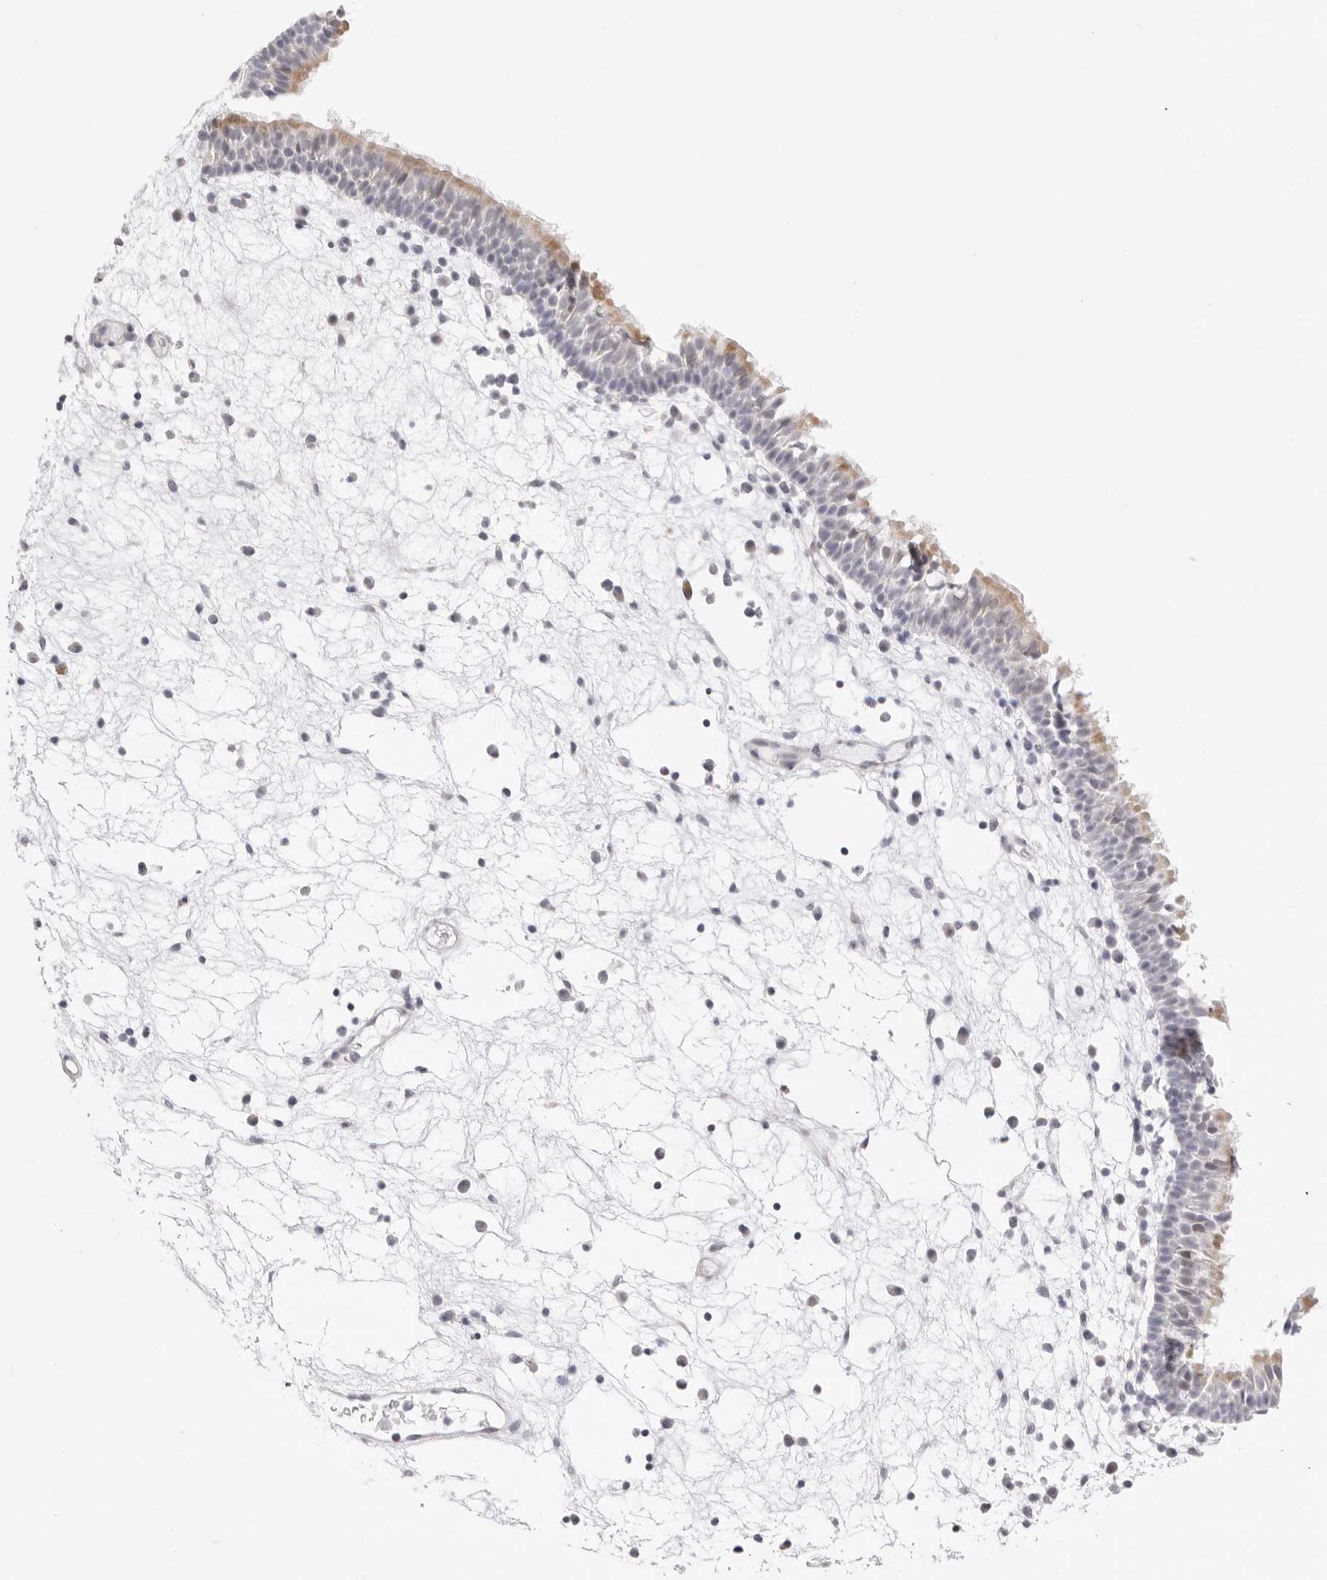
{"staining": {"intensity": "weak", "quantity": "25%-75%", "location": "cytoplasmic/membranous"}, "tissue": "nasopharynx", "cell_type": "Respiratory epithelial cells", "image_type": "normal", "snomed": [{"axis": "morphology", "description": "Normal tissue, NOS"}, {"axis": "morphology", "description": "Inflammation, NOS"}, {"axis": "morphology", "description": "Malignant melanoma, Metastatic site"}, {"axis": "topography", "description": "Nasopharynx"}], "caption": "Nasopharynx stained with immunohistochemistry (IHC) displays weak cytoplasmic/membranous staining in approximately 25%-75% of respiratory epithelial cells. (DAB IHC, brown staining for protein, blue staining for nuclei).", "gene": "FDPS", "patient": {"sex": "male", "age": 70}}